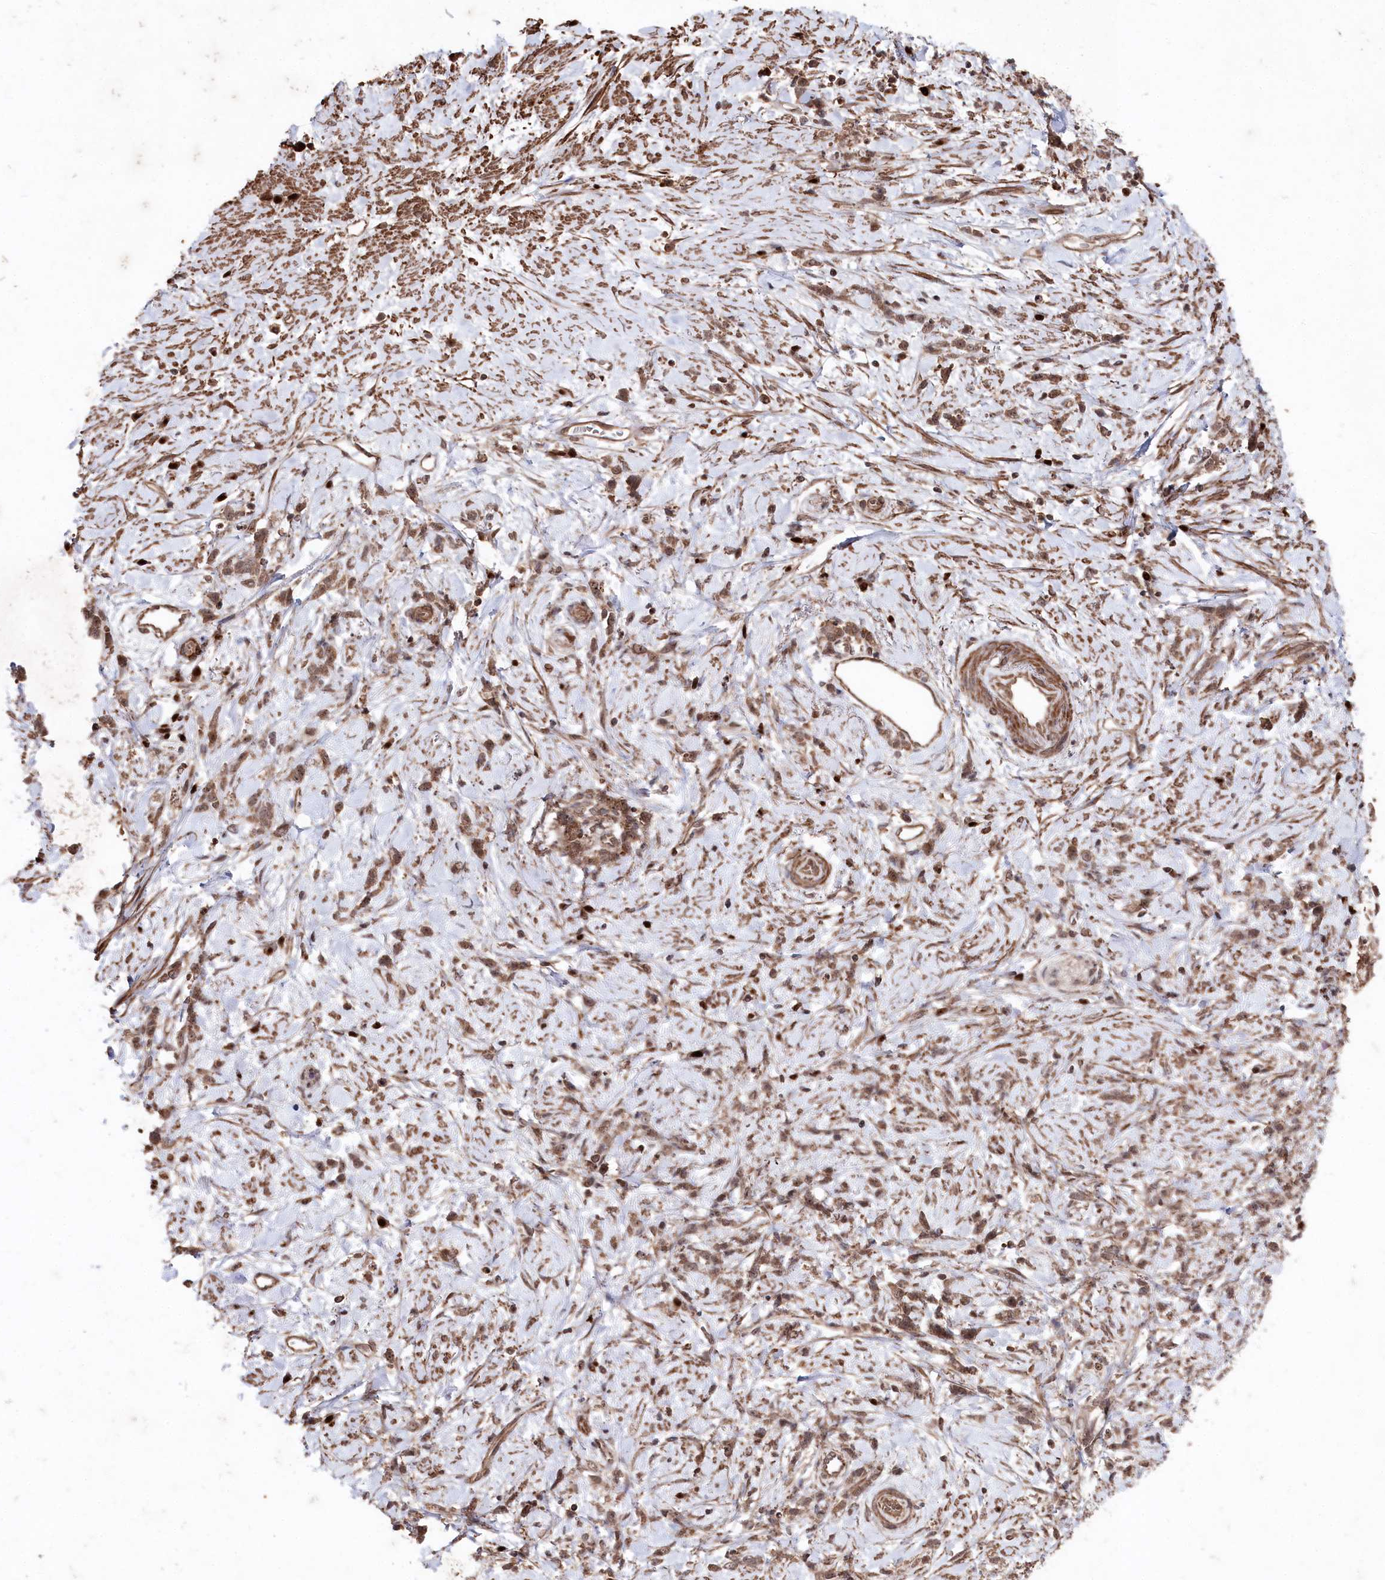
{"staining": {"intensity": "moderate", "quantity": ">75%", "location": "cytoplasmic/membranous,nuclear"}, "tissue": "stomach cancer", "cell_type": "Tumor cells", "image_type": "cancer", "snomed": [{"axis": "morphology", "description": "Adenocarcinoma, NOS"}, {"axis": "topography", "description": "Stomach"}], "caption": "IHC photomicrograph of human stomach cancer (adenocarcinoma) stained for a protein (brown), which demonstrates medium levels of moderate cytoplasmic/membranous and nuclear positivity in approximately >75% of tumor cells.", "gene": "BORCS7", "patient": {"sex": "female", "age": 60}}